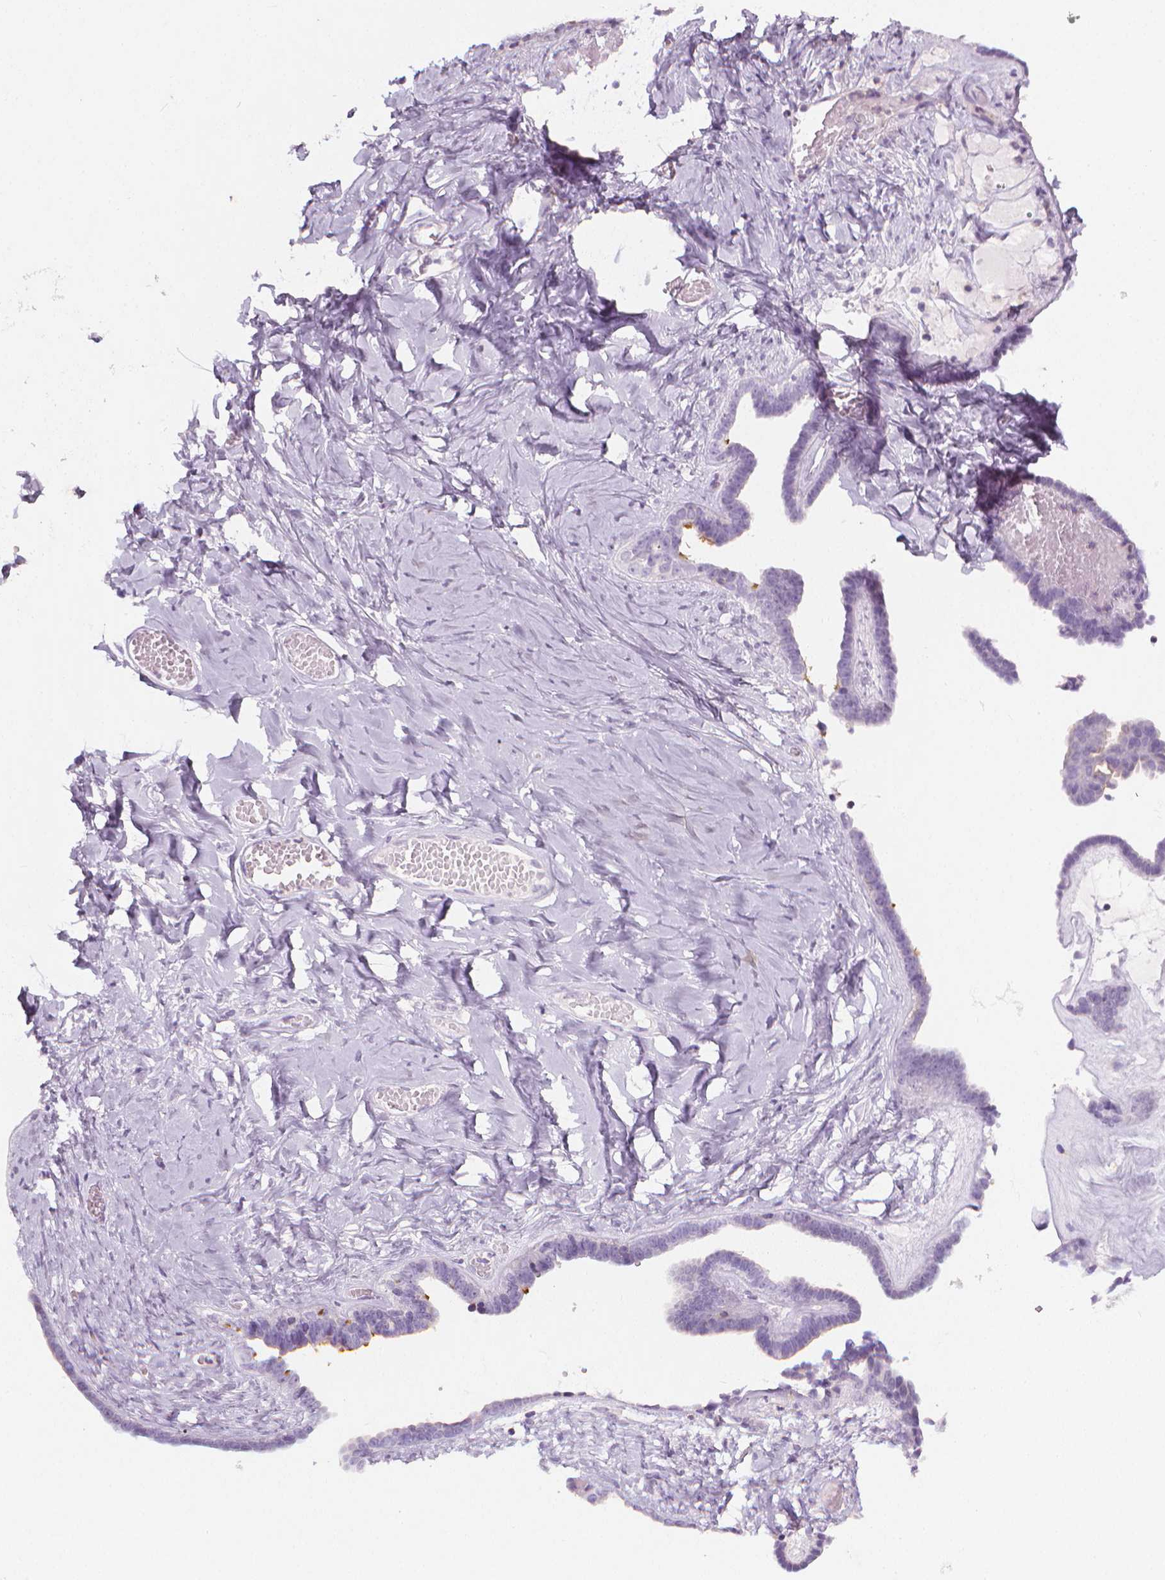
{"staining": {"intensity": "negative", "quantity": "none", "location": "none"}, "tissue": "ovarian cancer", "cell_type": "Tumor cells", "image_type": "cancer", "snomed": [{"axis": "morphology", "description": "Cystadenocarcinoma, serous, NOS"}, {"axis": "topography", "description": "Ovary"}], "caption": "Ovarian cancer was stained to show a protein in brown. There is no significant positivity in tumor cells. (Brightfield microscopy of DAB (3,3'-diaminobenzidine) immunohistochemistry at high magnification).", "gene": "DCAF8L1", "patient": {"sex": "female", "age": 71}}